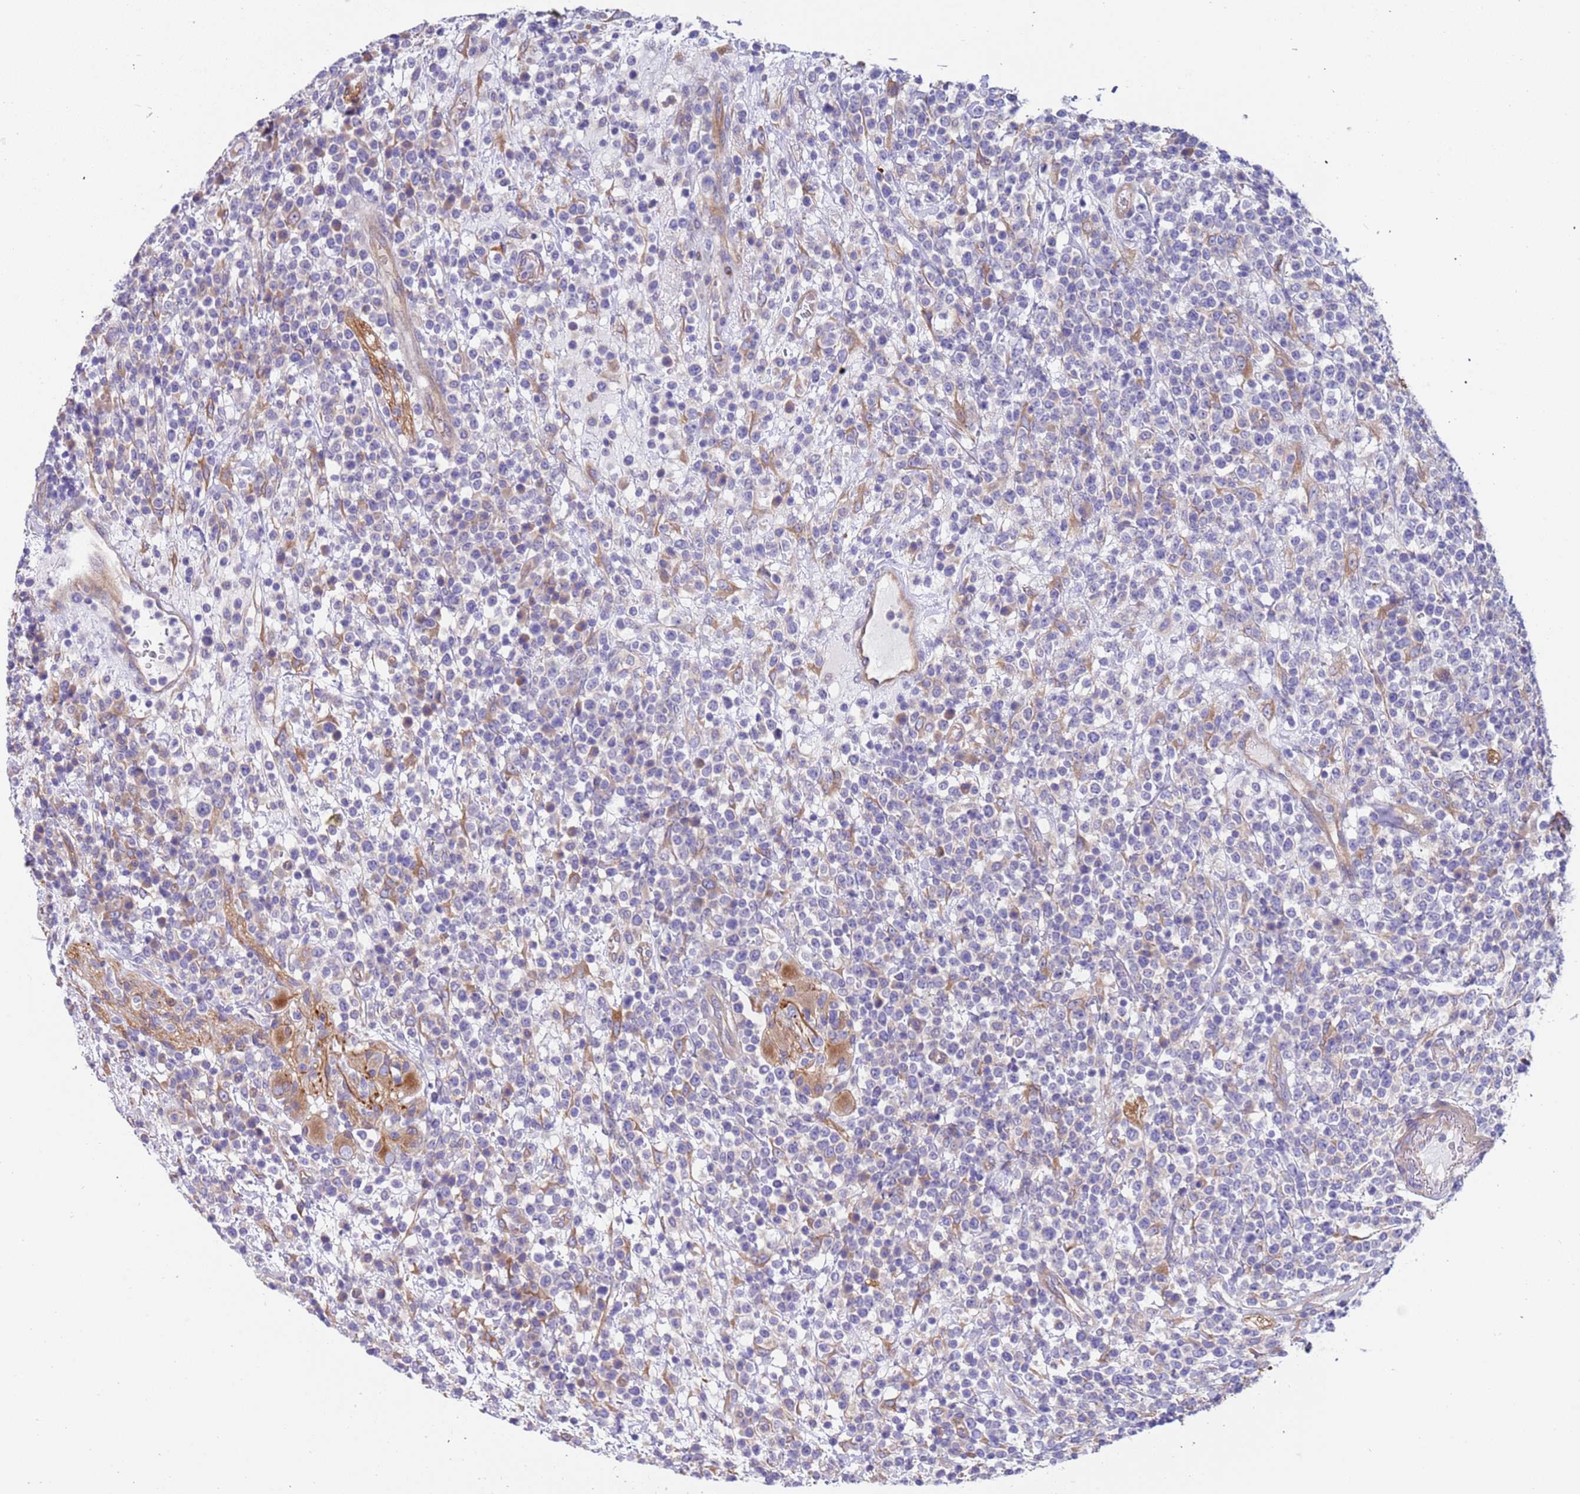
{"staining": {"intensity": "negative", "quantity": "none", "location": "none"}, "tissue": "lymphoma", "cell_type": "Tumor cells", "image_type": "cancer", "snomed": [{"axis": "morphology", "description": "Malignant lymphoma, non-Hodgkin's type, High grade"}, {"axis": "topography", "description": "Colon"}], "caption": "Immunohistochemical staining of human lymphoma shows no significant staining in tumor cells.", "gene": "LAMB4", "patient": {"sex": "female", "age": 53}}